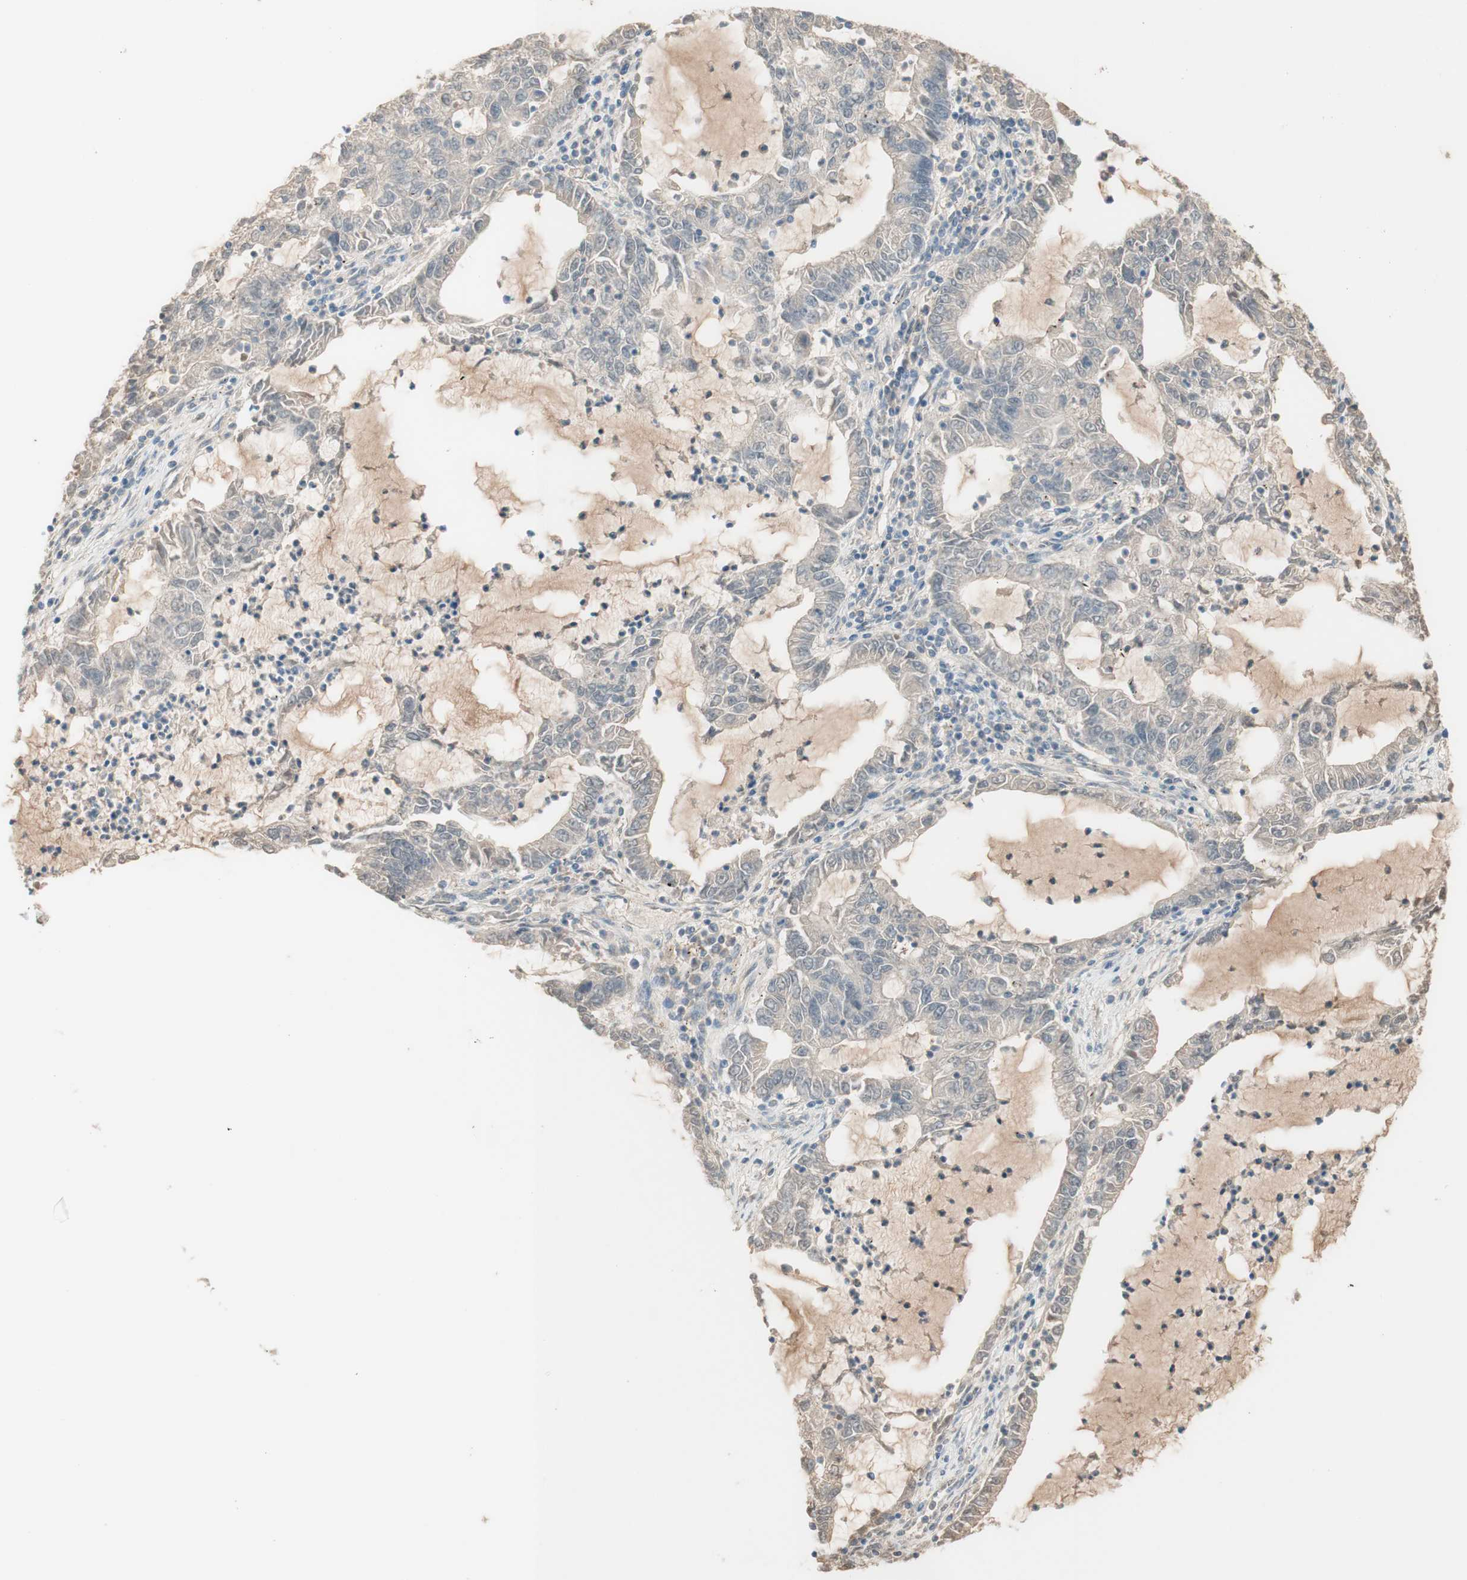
{"staining": {"intensity": "weak", "quantity": ">75%", "location": "cytoplasmic/membranous"}, "tissue": "lung cancer", "cell_type": "Tumor cells", "image_type": "cancer", "snomed": [{"axis": "morphology", "description": "Adenocarcinoma, NOS"}, {"axis": "topography", "description": "Lung"}], "caption": "Brown immunohistochemical staining in lung cancer demonstrates weak cytoplasmic/membranous expression in approximately >75% of tumor cells. The staining is performed using DAB brown chromogen to label protein expression. The nuclei are counter-stained blue using hematoxylin.", "gene": "KNG1", "patient": {"sex": "female", "age": 51}}